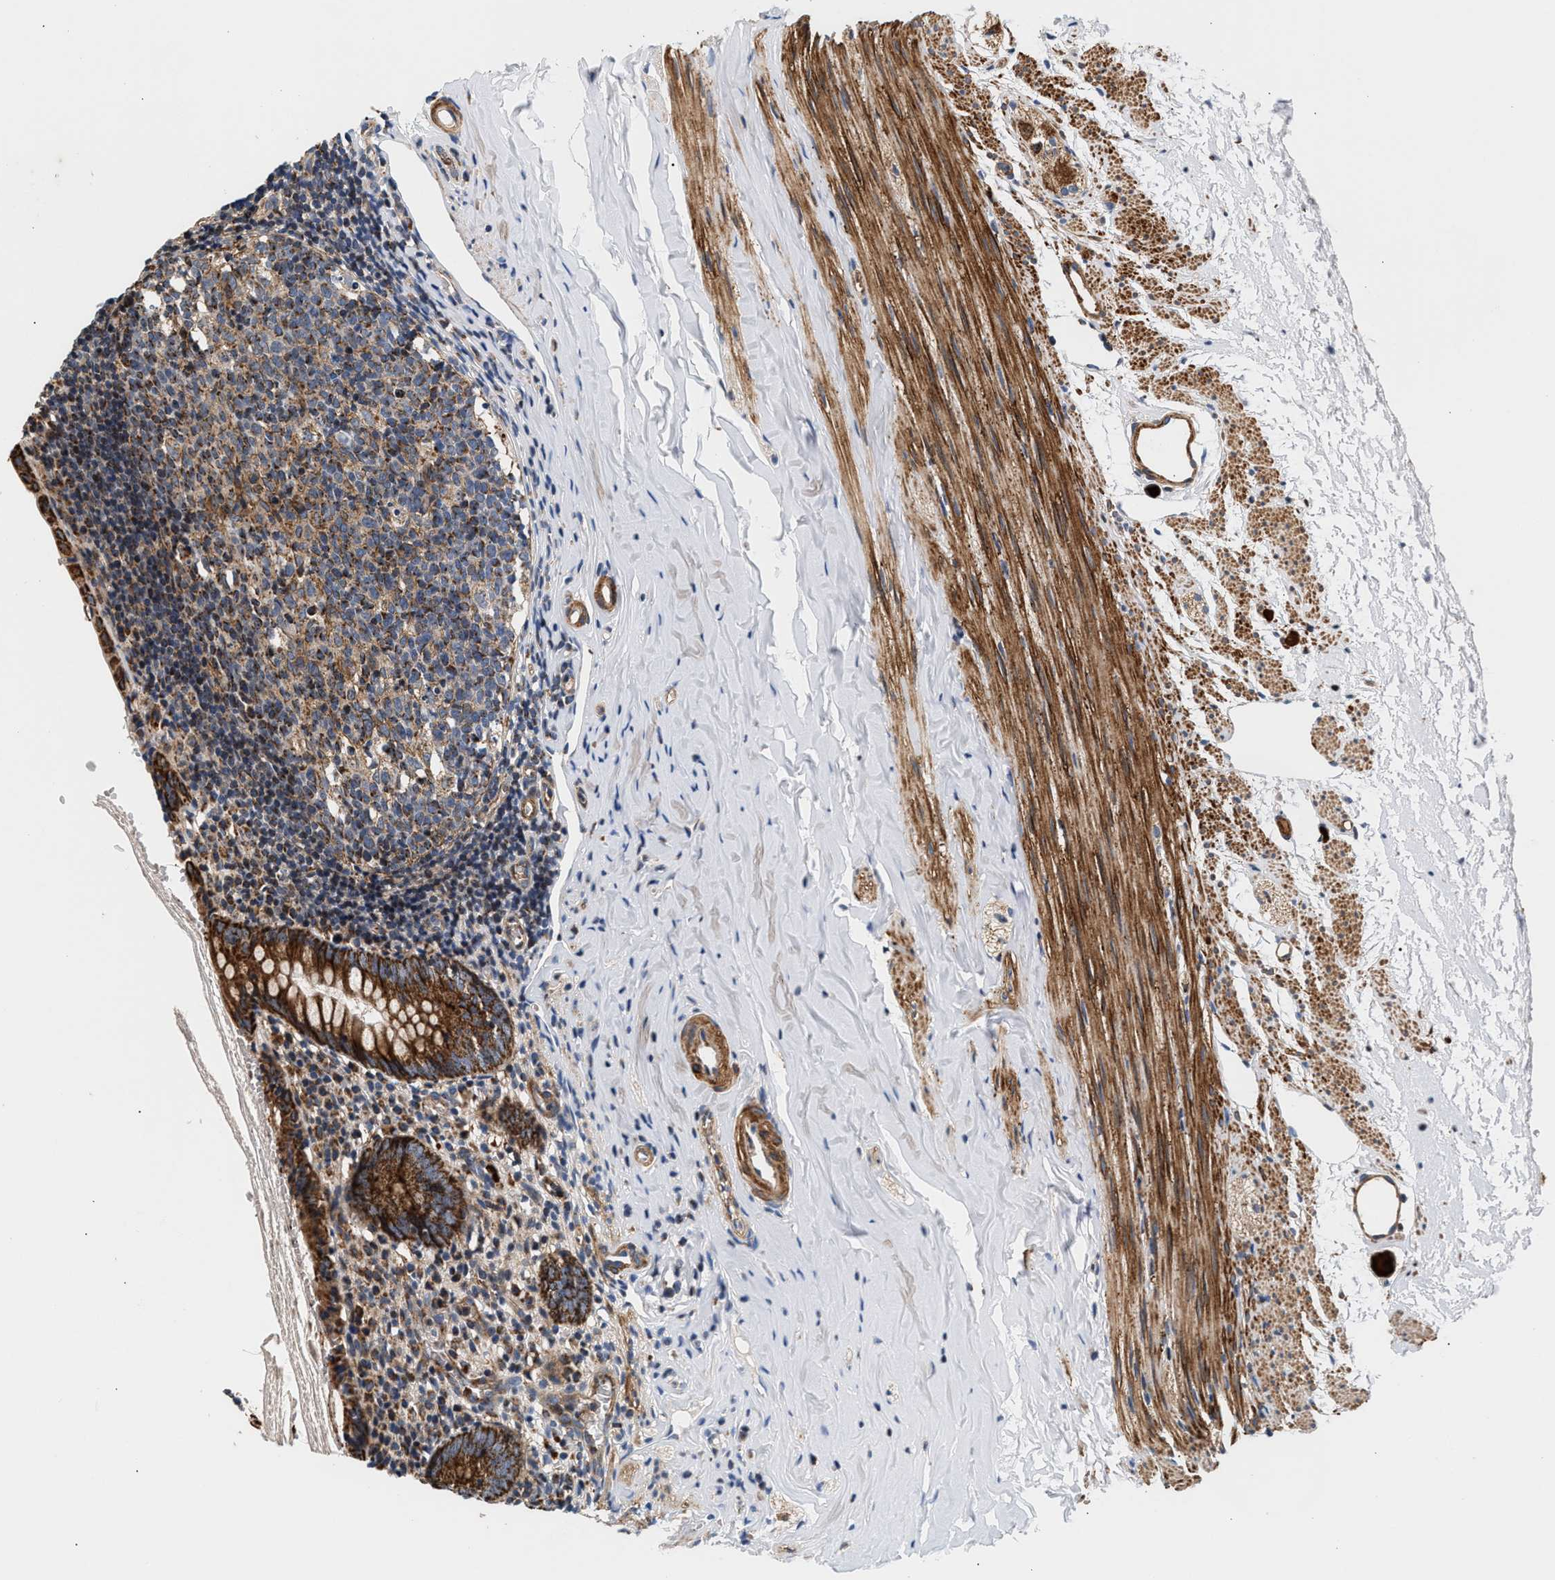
{"staining": {"intensity": "strong", "quantity": ">75%", "location": "cytoplasmic/membranous"}, "tissue": "appendix", "cell_type": "Glandular cells", "image_type": "normal", "snomed": [{"axis": "morphology", "description": "Normal tissue, NOS"}, {"axis": "topography", "description": "Appendix"}], "caption": "Protein staining by immunohistochemistry reveals strong cytoplasmic/membranous positivity in approximately >75% of glandular cells in normal appendix. The staining was performed using DAB to visualize the protein expression in brown, while the nuclei were stained in blue with hematoxylin (Magnification: 20x).", "gene": "SGK1", "patient": {"sex": "female", "age": 10}}